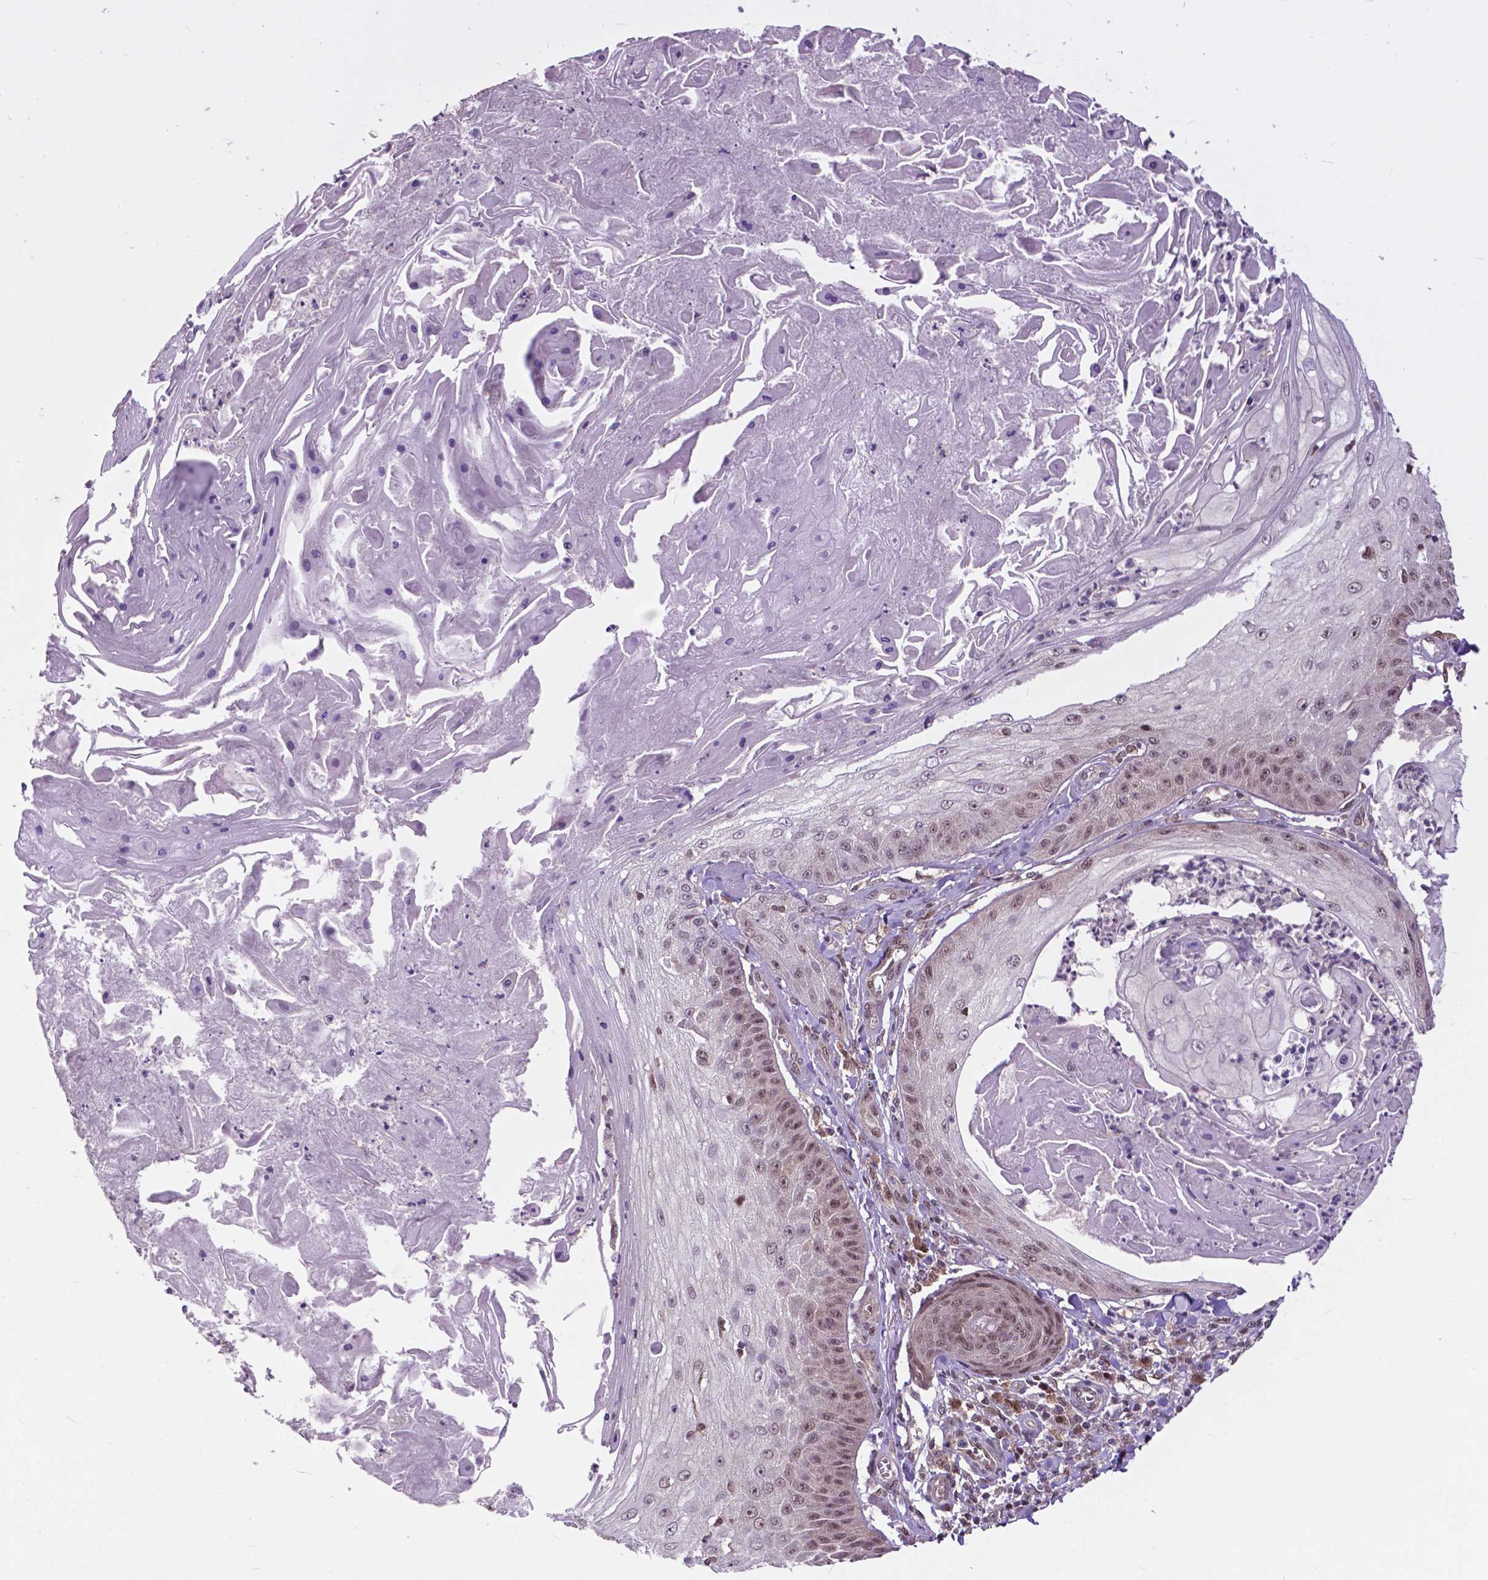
{"staining": {"intensity": "weak", "quantity": ">75%", "location": "nuclear"}, "tissue": "skin cancer", "cell_type": "Tumor cells", "image_type": "cancer", "snomed": [{"axis": "morphology", "description": "Squamous cell carcinoma, NOS"}, {"axis": "topography", "description": "Skin"}], "caption": "Tumor cells show weak nuclear staining in approximately >75% of cells in squamous cell carcinoma (skin).", "gene": "FAF1", "patient": {"sex": "male", "age": 70}}